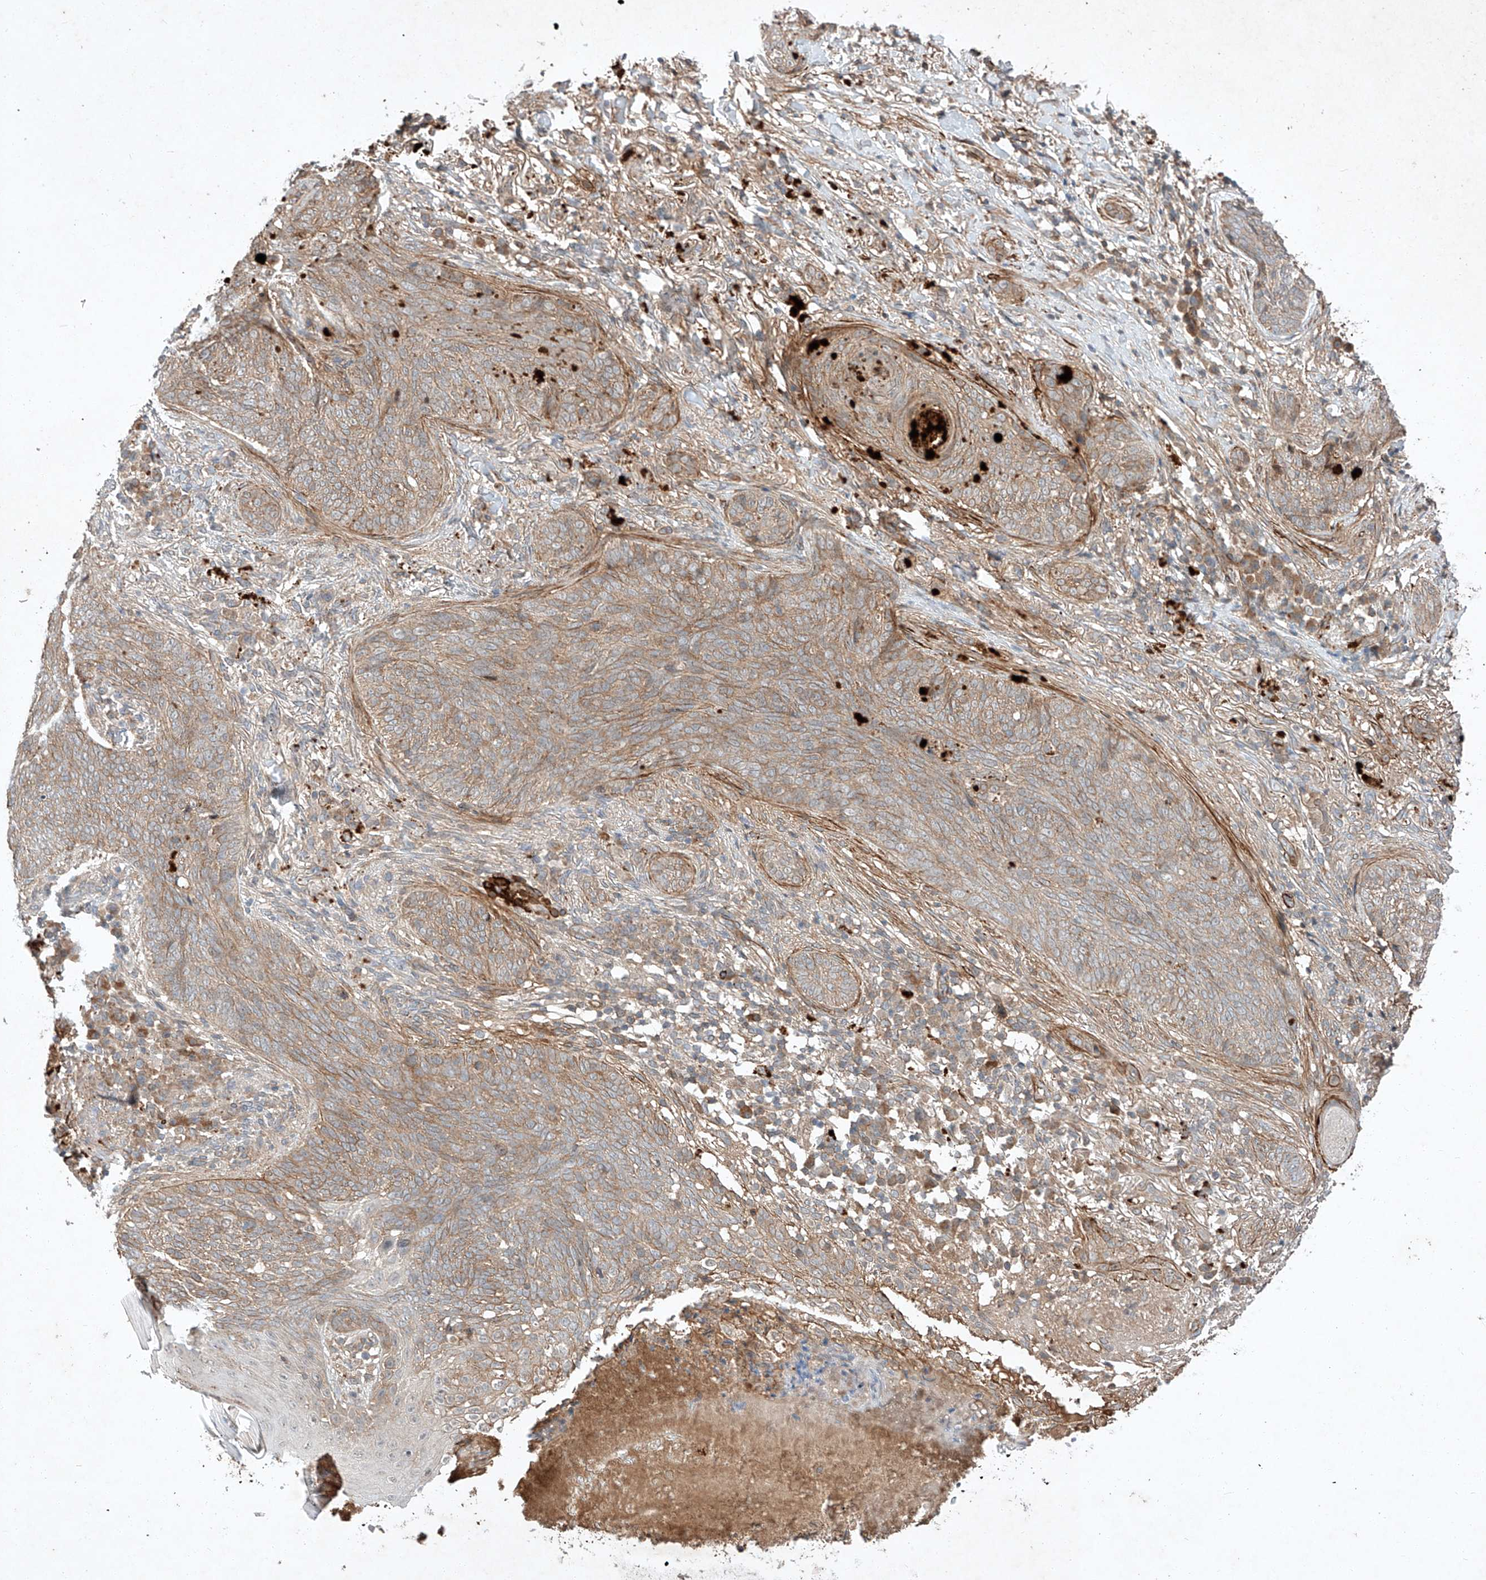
{"staining": {"intensity": "weak", "quantity": ">75%", "location": "cytoplasmic/membranous"}, "tissue": "skin cancer", "cell_type": "Tumor cells", "image_type": "cancer", "snomed": [{"axis": "morphology", "description": "Basal cell carcinoma"}, {"axis": "topography", "description": "Skin"}], "caption": "Weak cytoplasmic/membranous staining is appreciated in about >75% of tumor cells in skin basal cell carcinoma.", "gene": "ARHGAP33", "patient": {"sex": "male", "age": 85}}